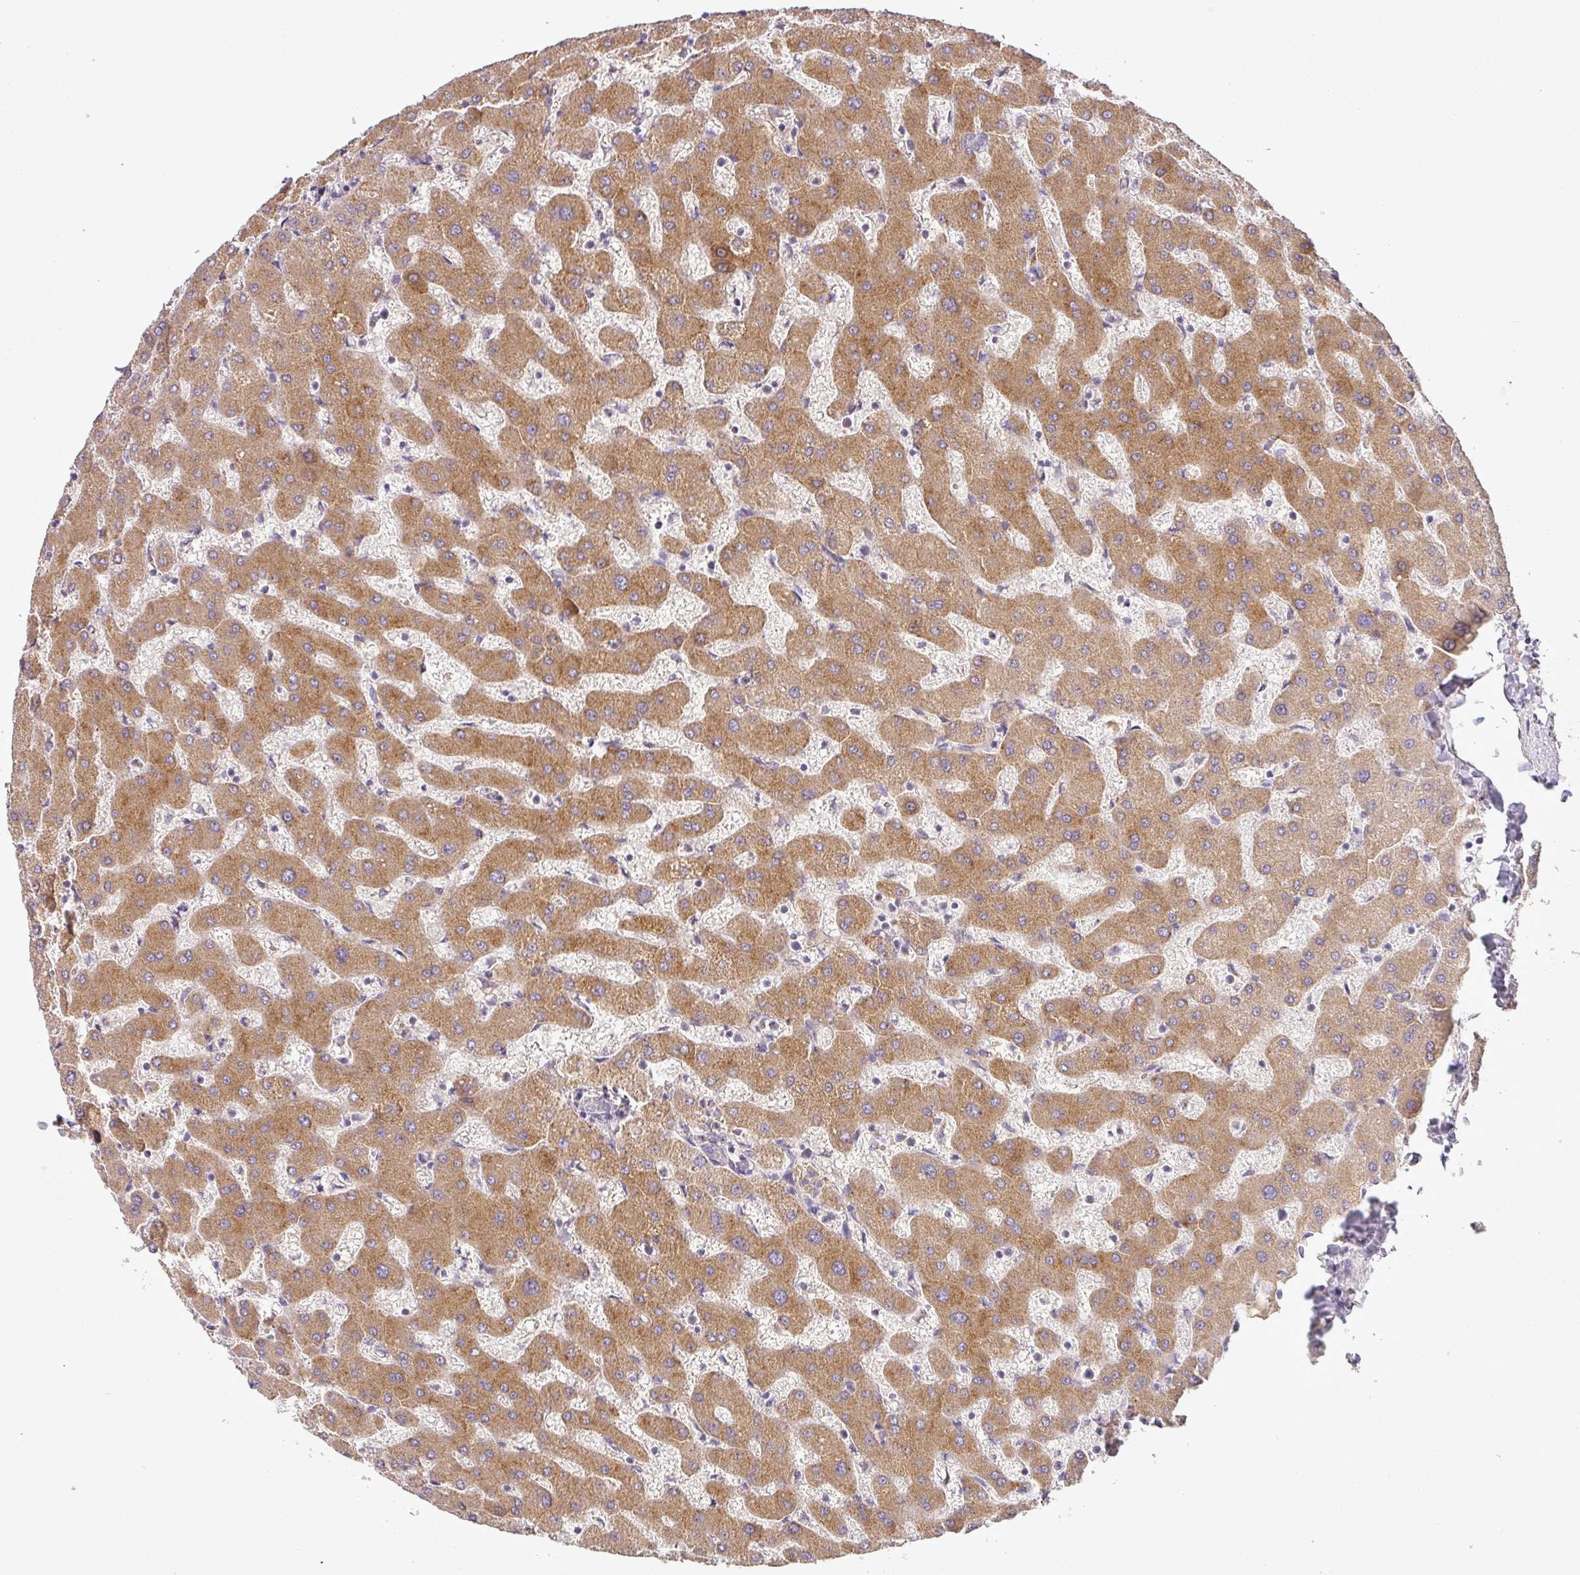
{"staining": {"intensity": "negative", "quantity": "none", "location": "none"}, "tissue": "liver", "cell_type": "Cholangiocytes", "image_type": "normal", "snomed": [{"axis": "morphology", "description": "Normal tissue, NOS"}, {"axis": "topography", "description": "Liver"}], "caption": "Image shows no protein expression in cholangiocytes of normal liver. Brightfield microscopy of immunohistochemistry (IHC) stained with DAB (brown) and hematoxylin (blue), captured at high magnification.", "gene": "MOCS3", "patient": {"sex": "female", "age": 63}}